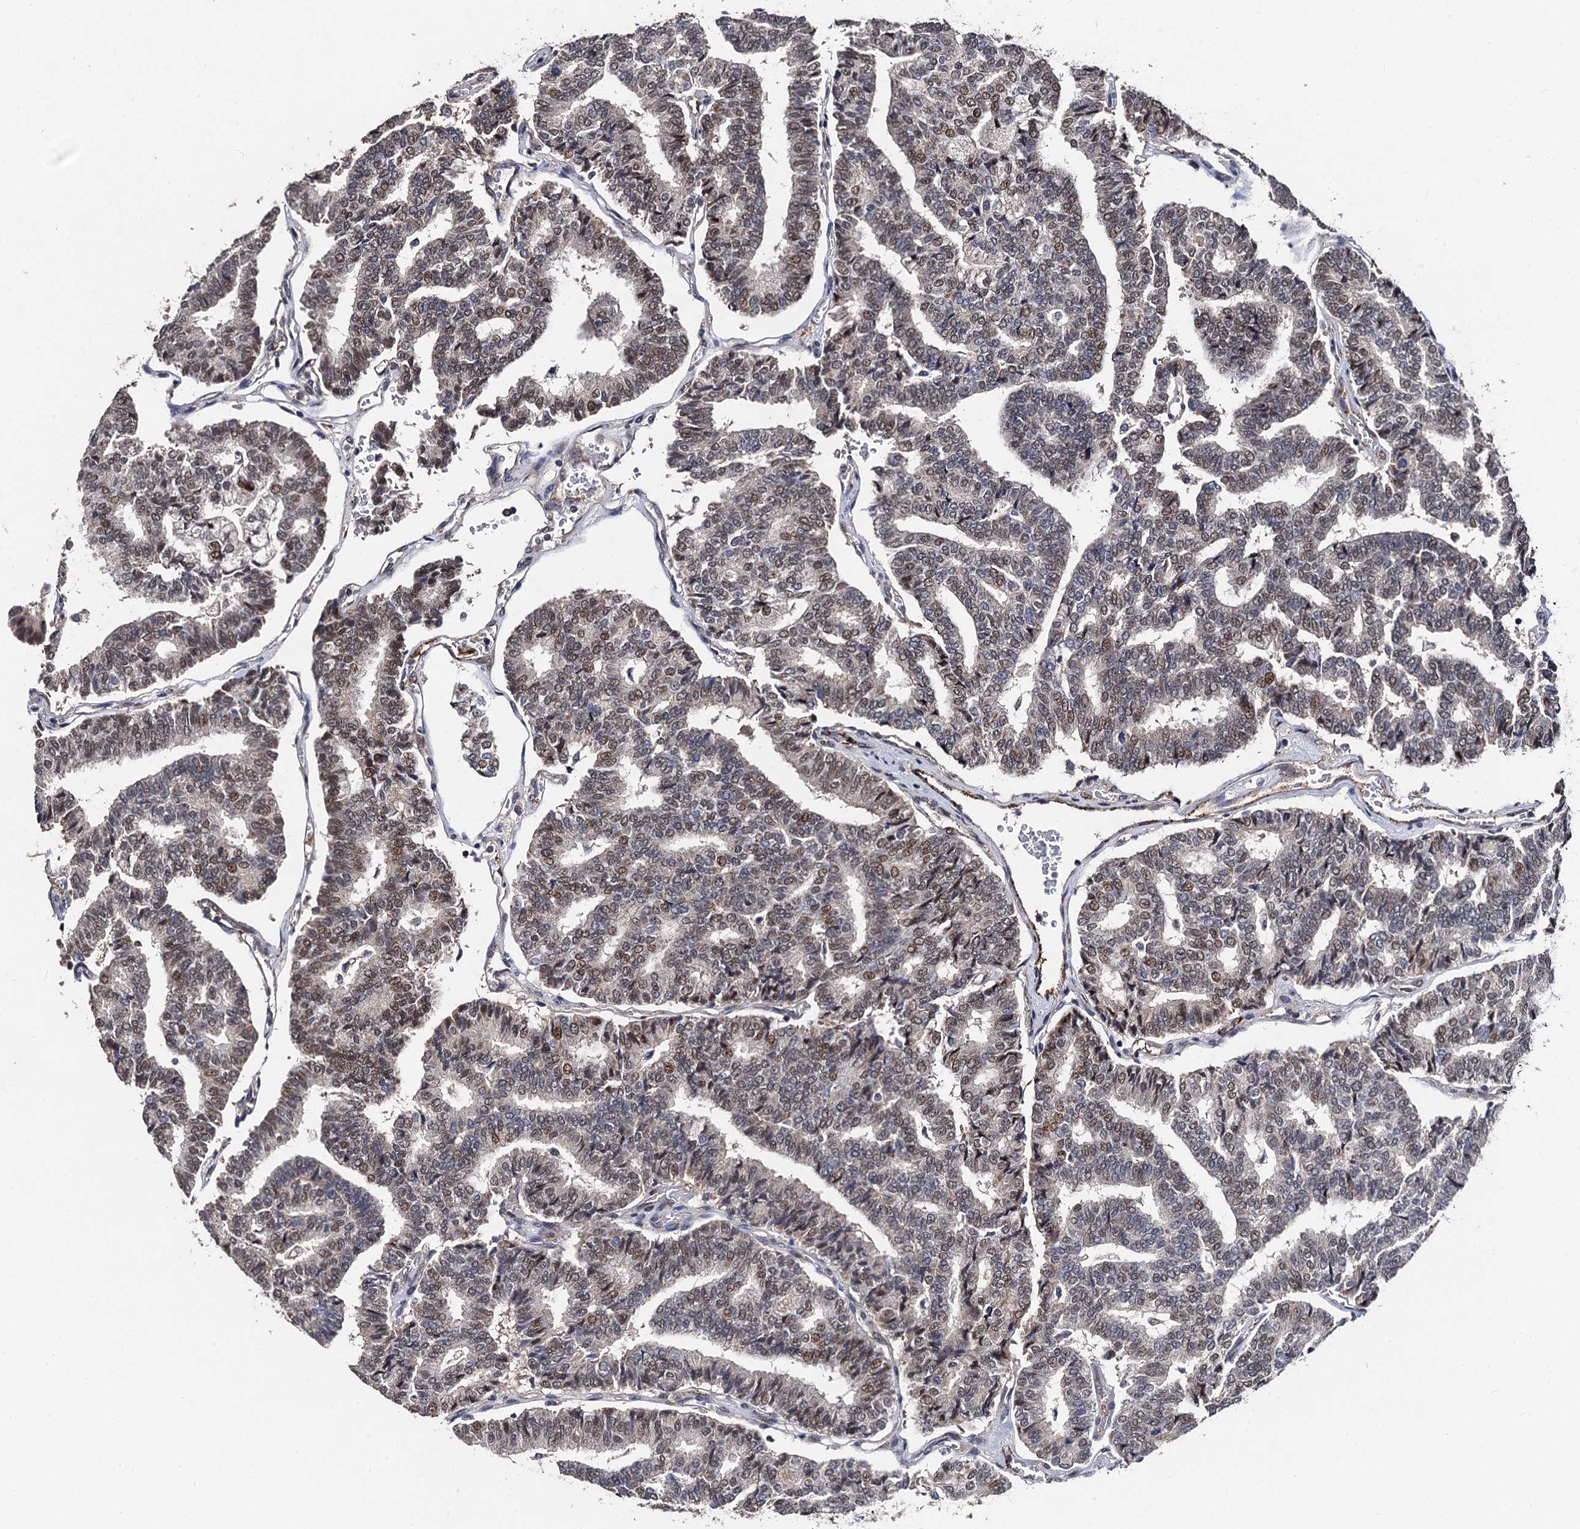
{"staining": {"intensity": "moderate", "quantity": "25%-75%", "location": "nuclear"}, "tissue": "thyroid cancer", "cell_type": "Tumor cells", "image_type": "cancer", "snomed": [{"axis": "morphology", "description": "Papillary adenocarcinoma, NOS"}, {"axis": "topography", "description": "Thyroid gland"}], "caption": "Thyroid cancer stained with DAB (3,3'-diaminobenzidine) IHC reveals medium levels of moderate nuclear expression in approximately 25%-75% of tumor cells.", "gene": "PPTC7", "patient": {"sex": "female", "age": 35}}